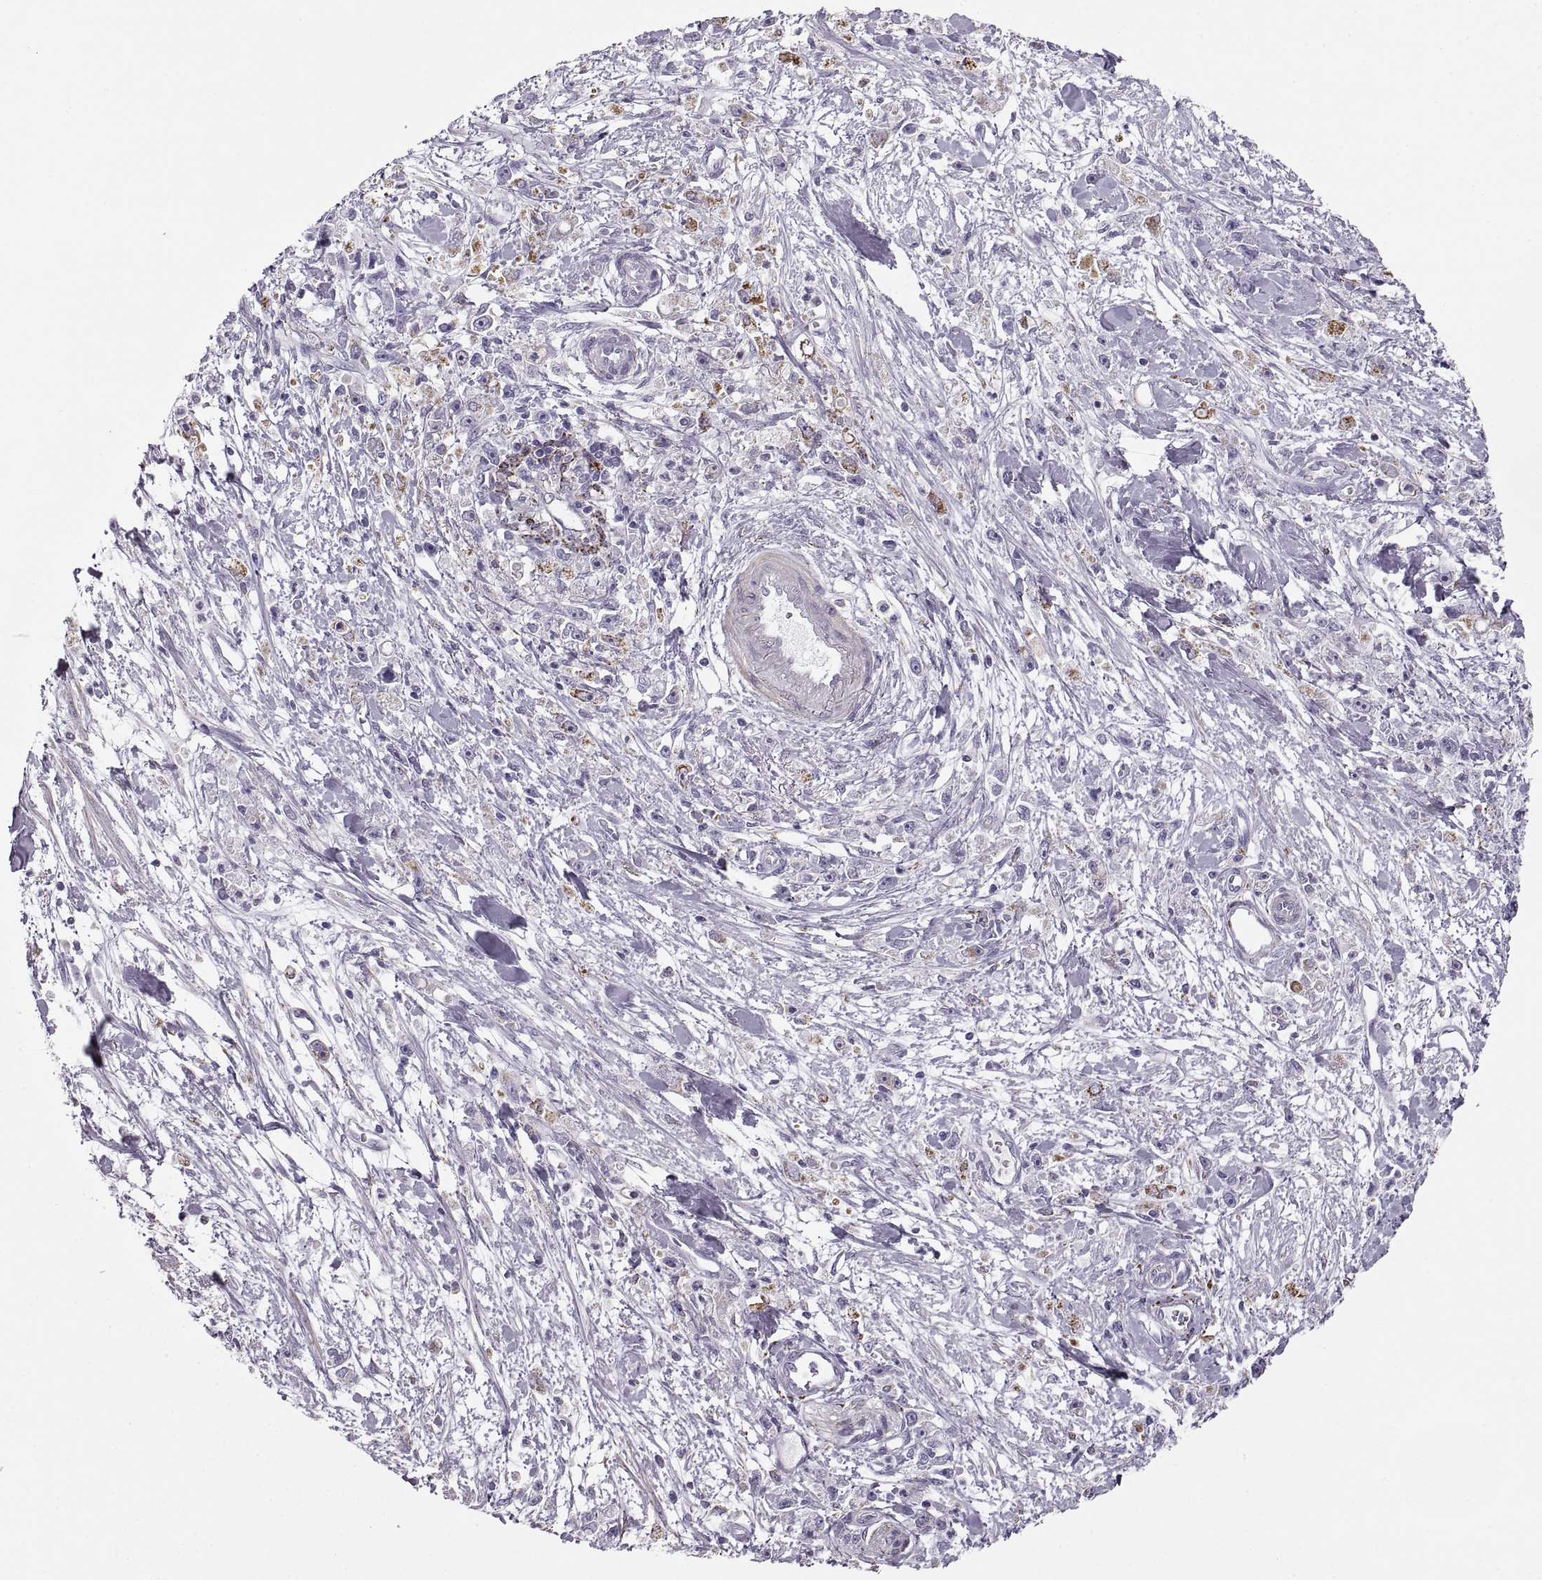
{"staining": {"intensity": "negative", "quantity": "none", "location": "none"}, "tissue": "stomach cancer", "cell_type": "Tumor cells", "image_type": "cancer", "snomed": [{"axis": "morphology", "description": "Adenocarcinoma, NOS"}, {"axis": "topography", "description": "Stomach"}], "caption": "High magnification brightfield microscopy of stomach cancer stained with DAB (3,3'-diaminobenzidine) (brown) and counterstained with hematoxylin (blue): tumor cells show no significant staining. The staining was performed using DAB to visualize the protein expression in brown, while the nuclei were stained in blue with hematoxylin (Magnification: 20x).", "gene": "COL9A3", "patient": {"sex": "female", "age": 59}}